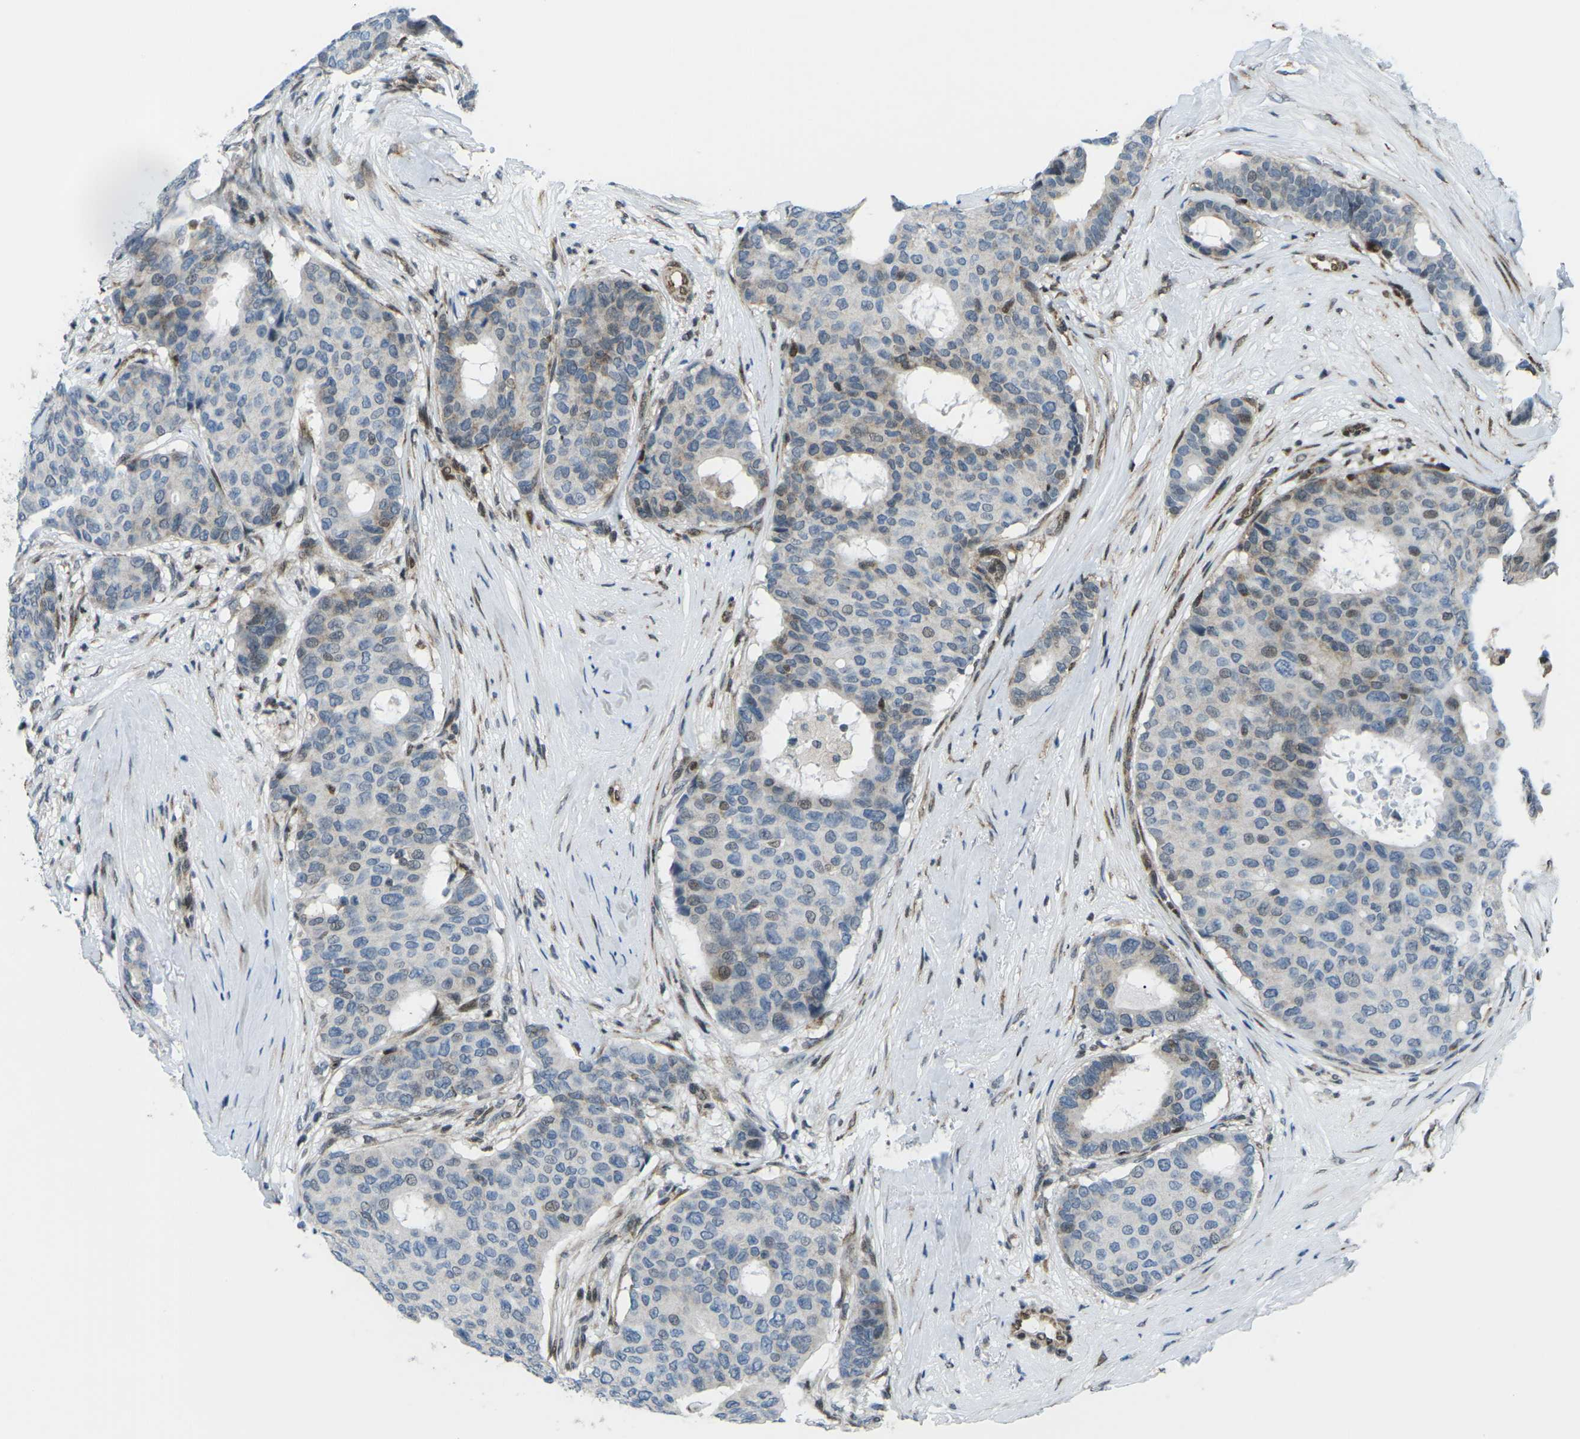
{"staining": {"intensity": "moderate", "quantity": "<25%", "location": "nuclear"}, "tissue": "breast cancer", "cell_type": "Tumor cells", "image_type": "cancer", "snomed": [{"axis": "morphology", "description": "Duct carcinoma"}, {"axis": "topography", "description": "Breast"}], "caption": "There is low levels of moderate nuclear positivity in tumor cells of invasive ductal carcinoma (breast), as demonstrated by immunohistochemical staining (brown color).", "gene": "MBNL1", "patient": {"sex": "female", "age": 75}}